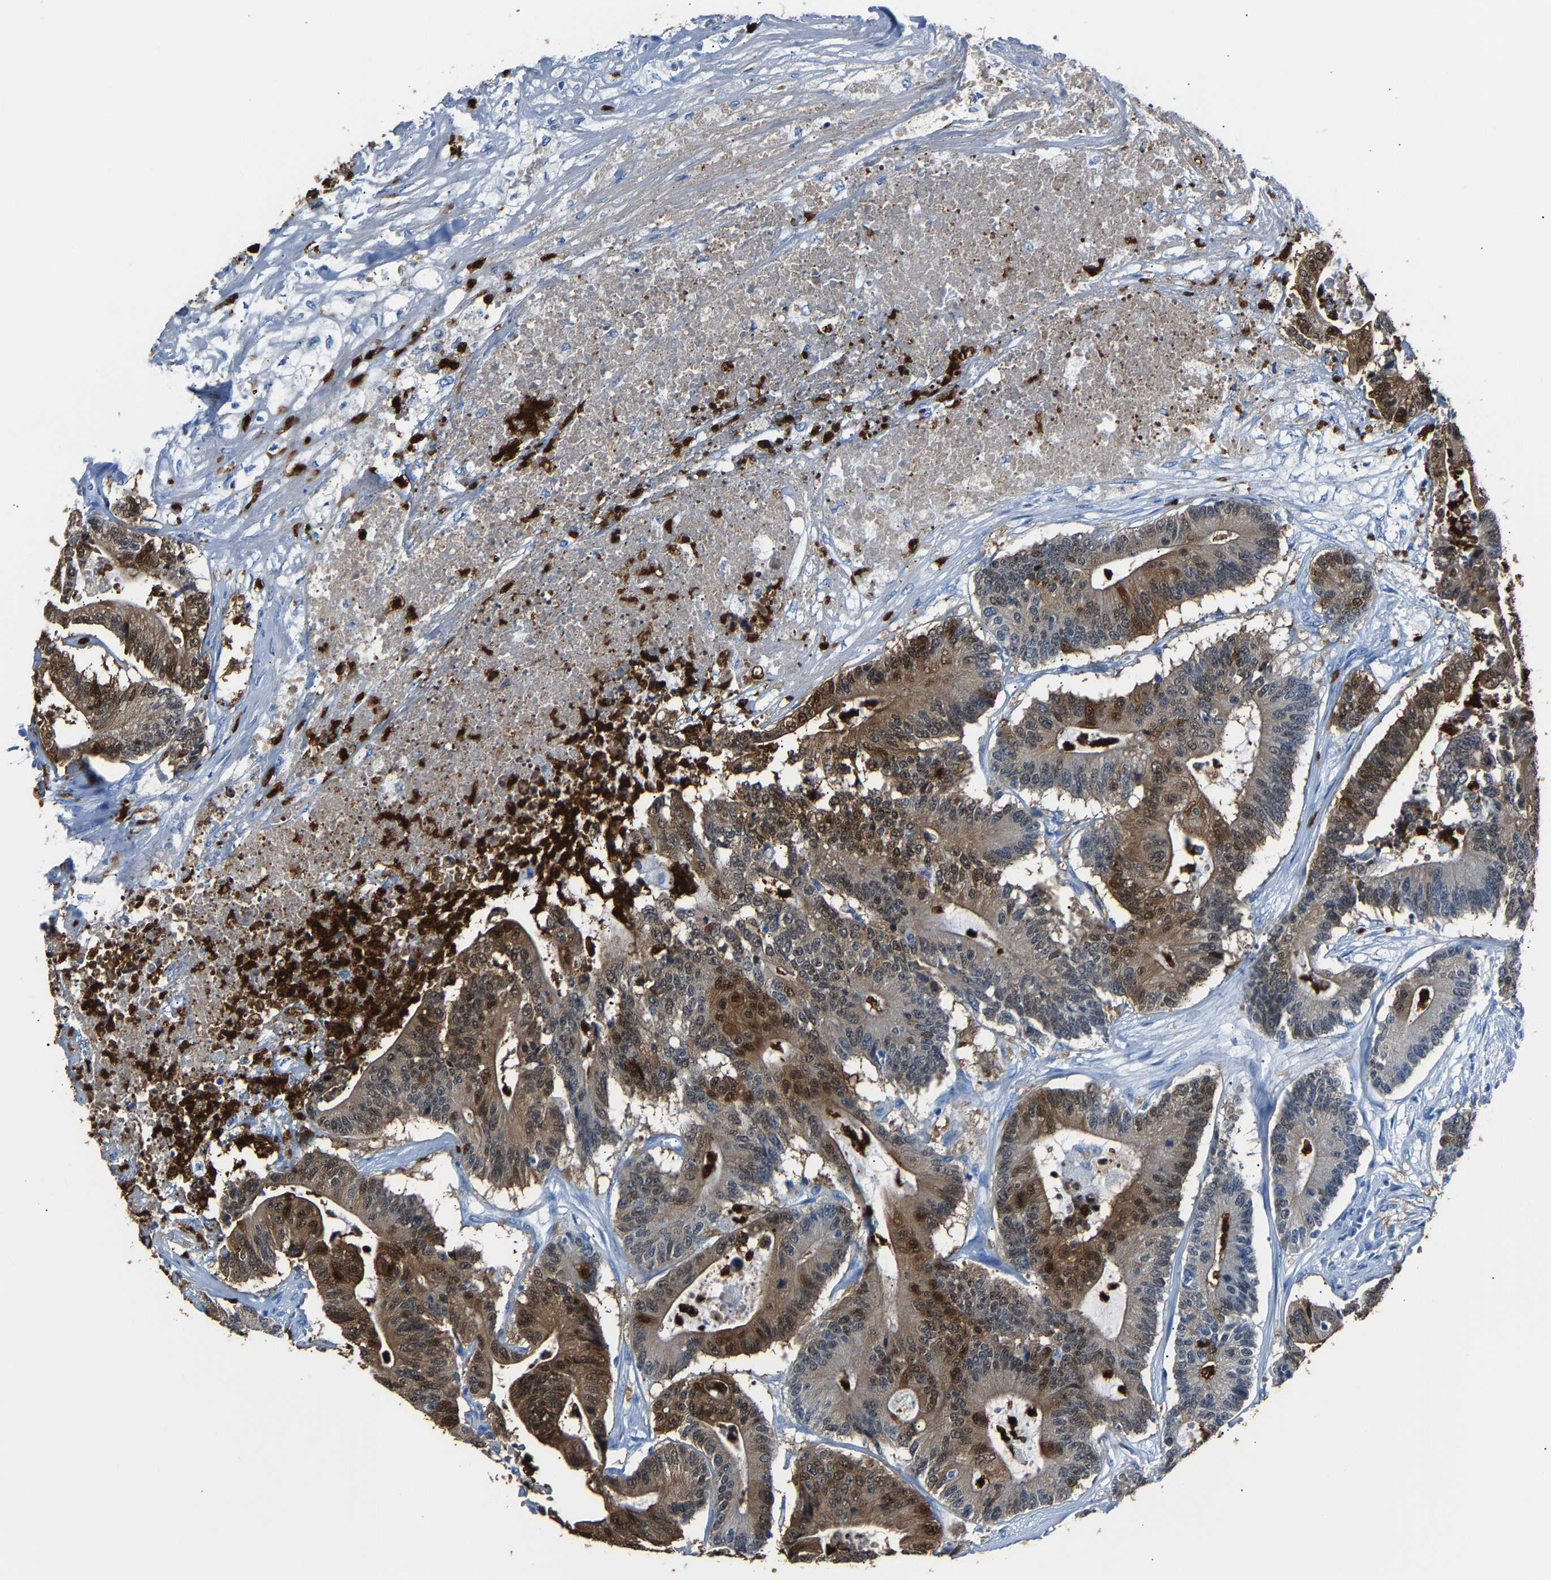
{"staining": {"intensity": "moderate", "quantity": ">75%", "location": "cytoplasmic/membranous,nuclear"}, "tissue": "colorectal cancer", "cell_type": "Tumor cells", "image_type": "cancer", "snomed": [{"axis": "morphology", "description": "Adenocarcinoma, NOS"}, {"axis": "topography", "description": "Colon"}], "caption": "IHC image of adenocarcinoma (colorectal) stained for a protein (brown), which displays medium levels of moderate cytoplasmic/membranous and nuclear expression in about >75% of tumor cells.", "gene": "S100P", "patient": {"sex": "female", "age": 84}}